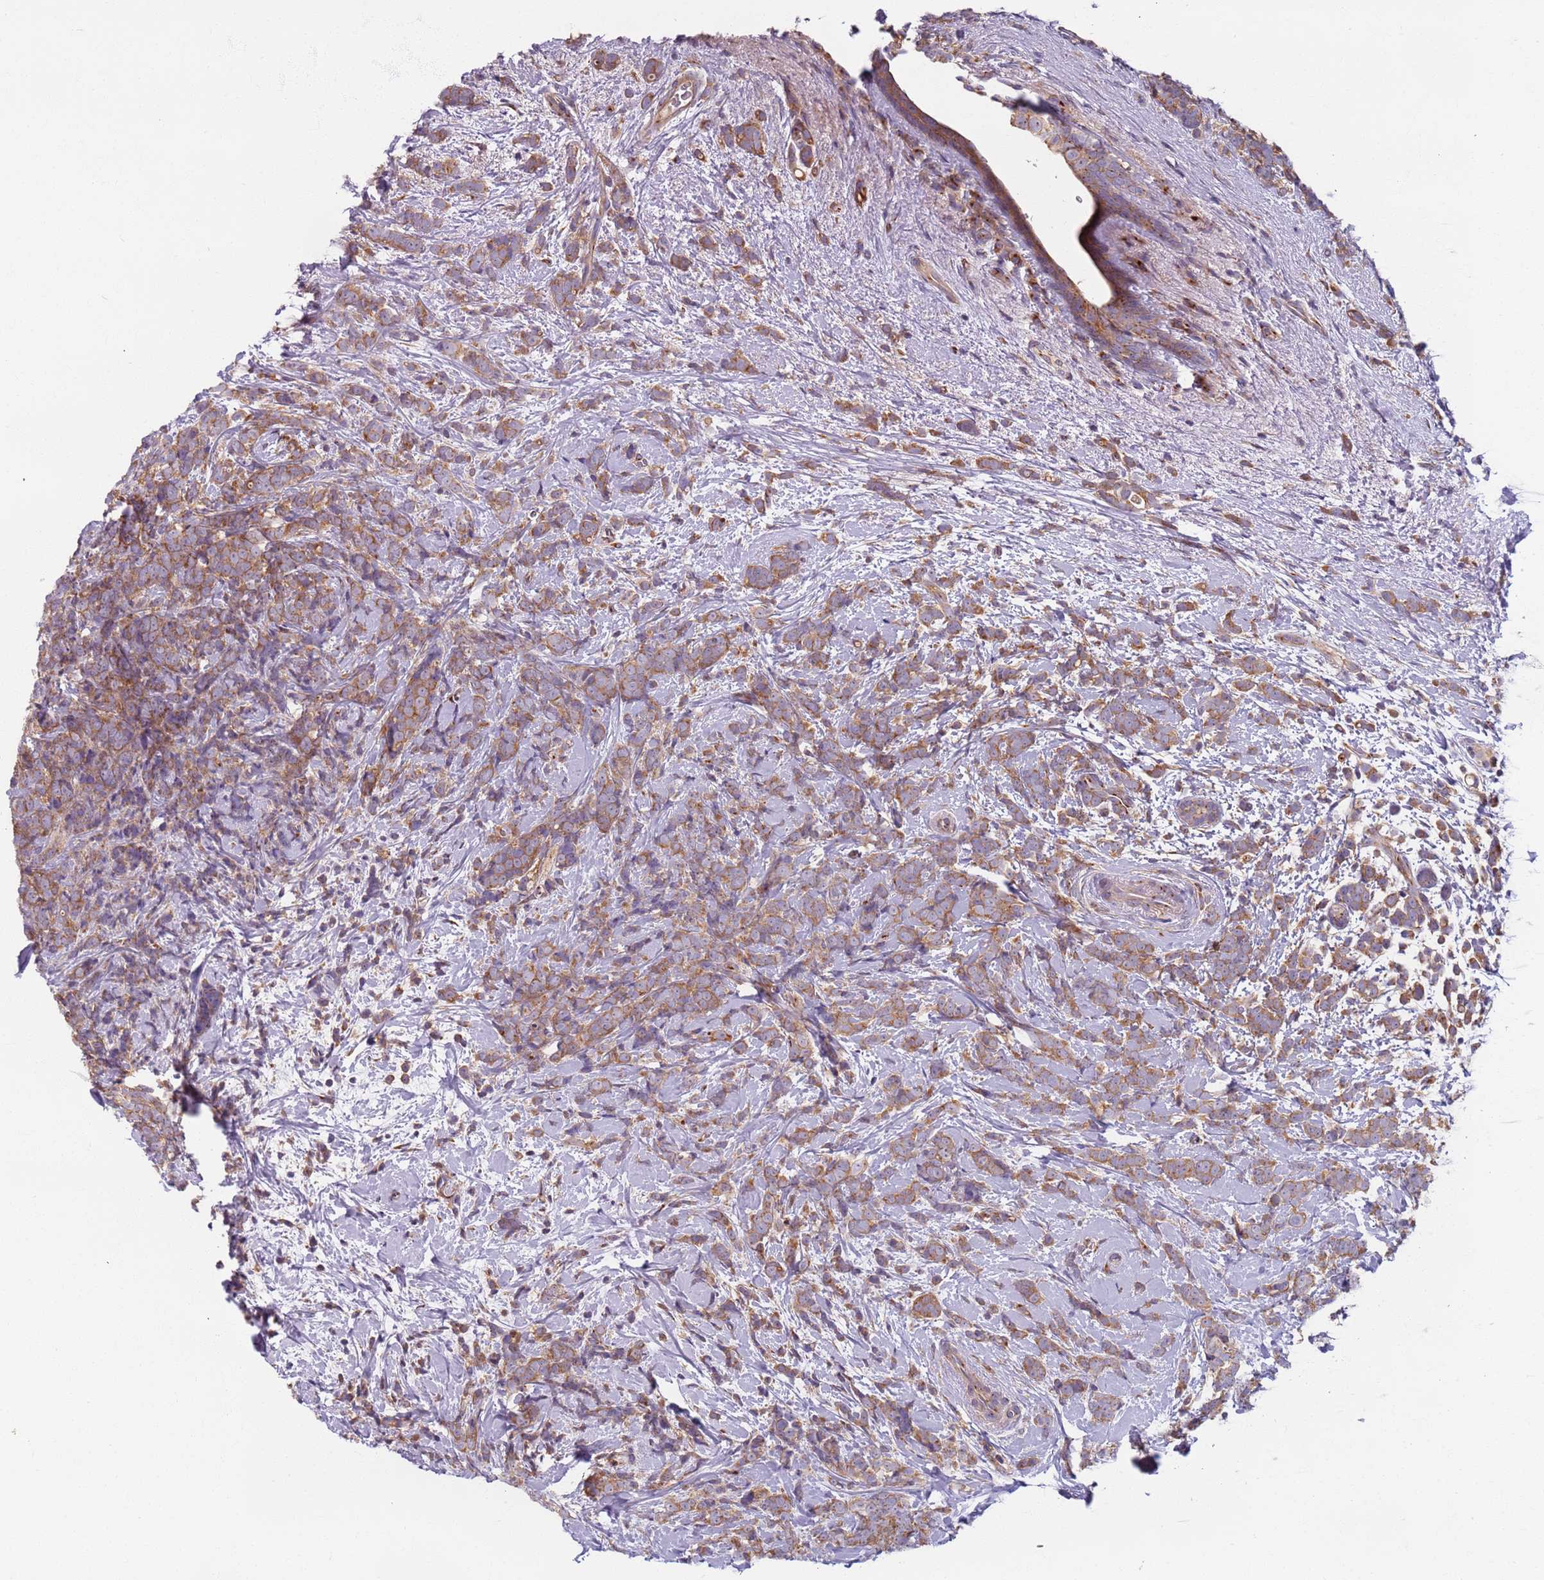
{"staining": {"intensity": "moderate", "quantity": ">75%", "location": "cytoplasmic/membranous"}, "tissue": "breast cancer", "cell_type": "Tumor cells", "image_type": "cancer", "snomed": [{"axis": "morphology", "description": "Lobular carcinoma"}, {"axis": "topography", "description": "Breast"}], "caption": "Human breast cancer stained for a protein (brown) reveals moderate cytoplasmic/membranous positive expression in approximately >75% of tumor cells.", "gene": "AKTIP", "patient": {"sex": "female", "age": 58}}